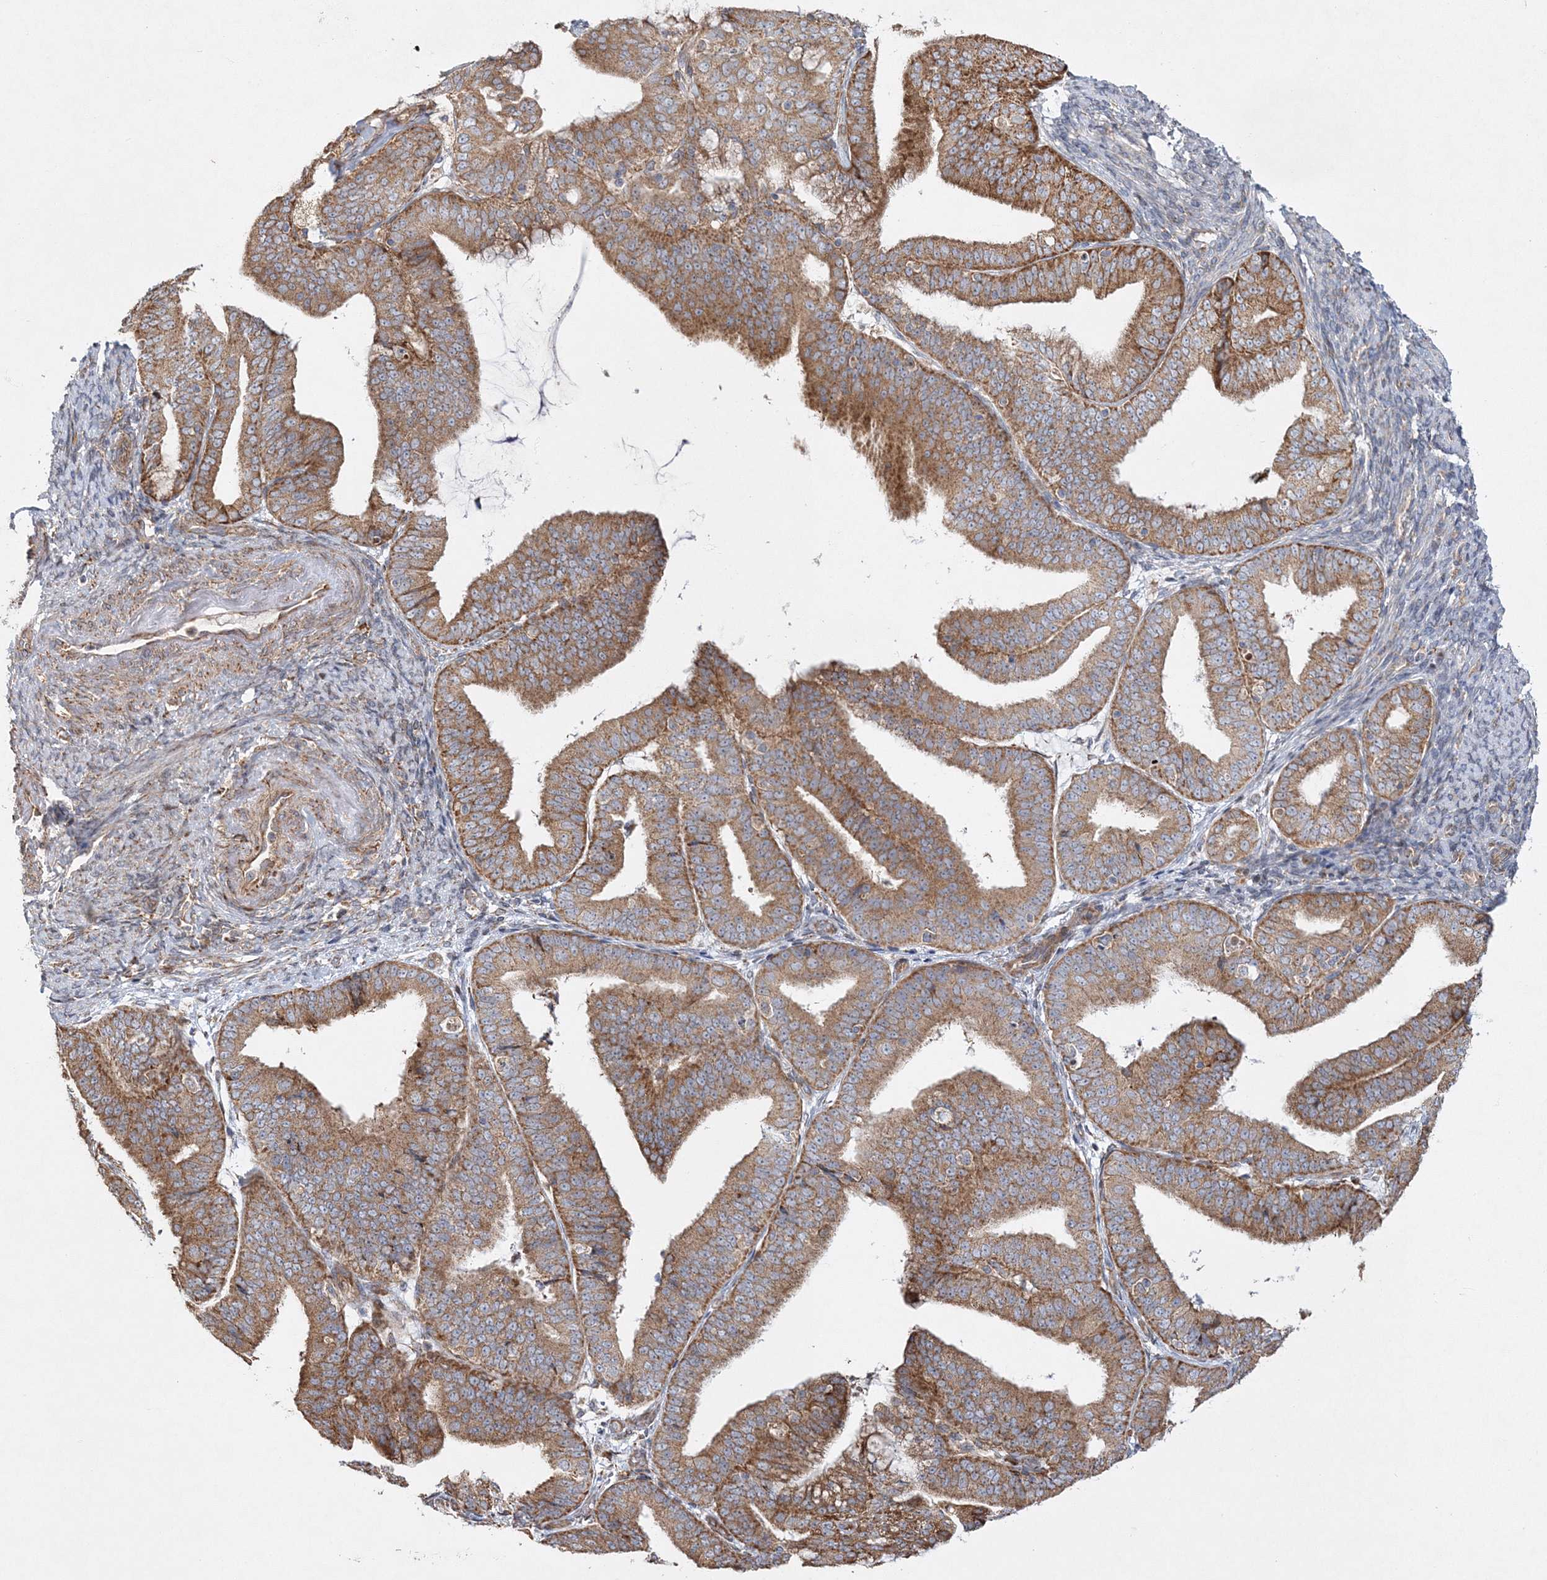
{"staining": {"intensity": "moderate", "quantity": ">75%", "location": "cytoplasmic/membranous"}, "tissue": "endometrial cancer", "cell_type": "Tumor cells", "image_type": "cancer", "snomed": [{"axis": "morphology", "description": "Adenocarcinoma, NOS"}, {"axis": "topography", "description": "Endometrium"}], "caption": "Tumor cells show medium levels of moderate cytoplasmic/membranous positivity in approximately >75% of cells in endometrial cancer. The staining is performed using DAB brown chromogen to label protein expression. The nuclei are counter-stained blue using hematoxylin.", "gene": "ZFYVE16", "patient": {"sex": "female", "age": 63}}